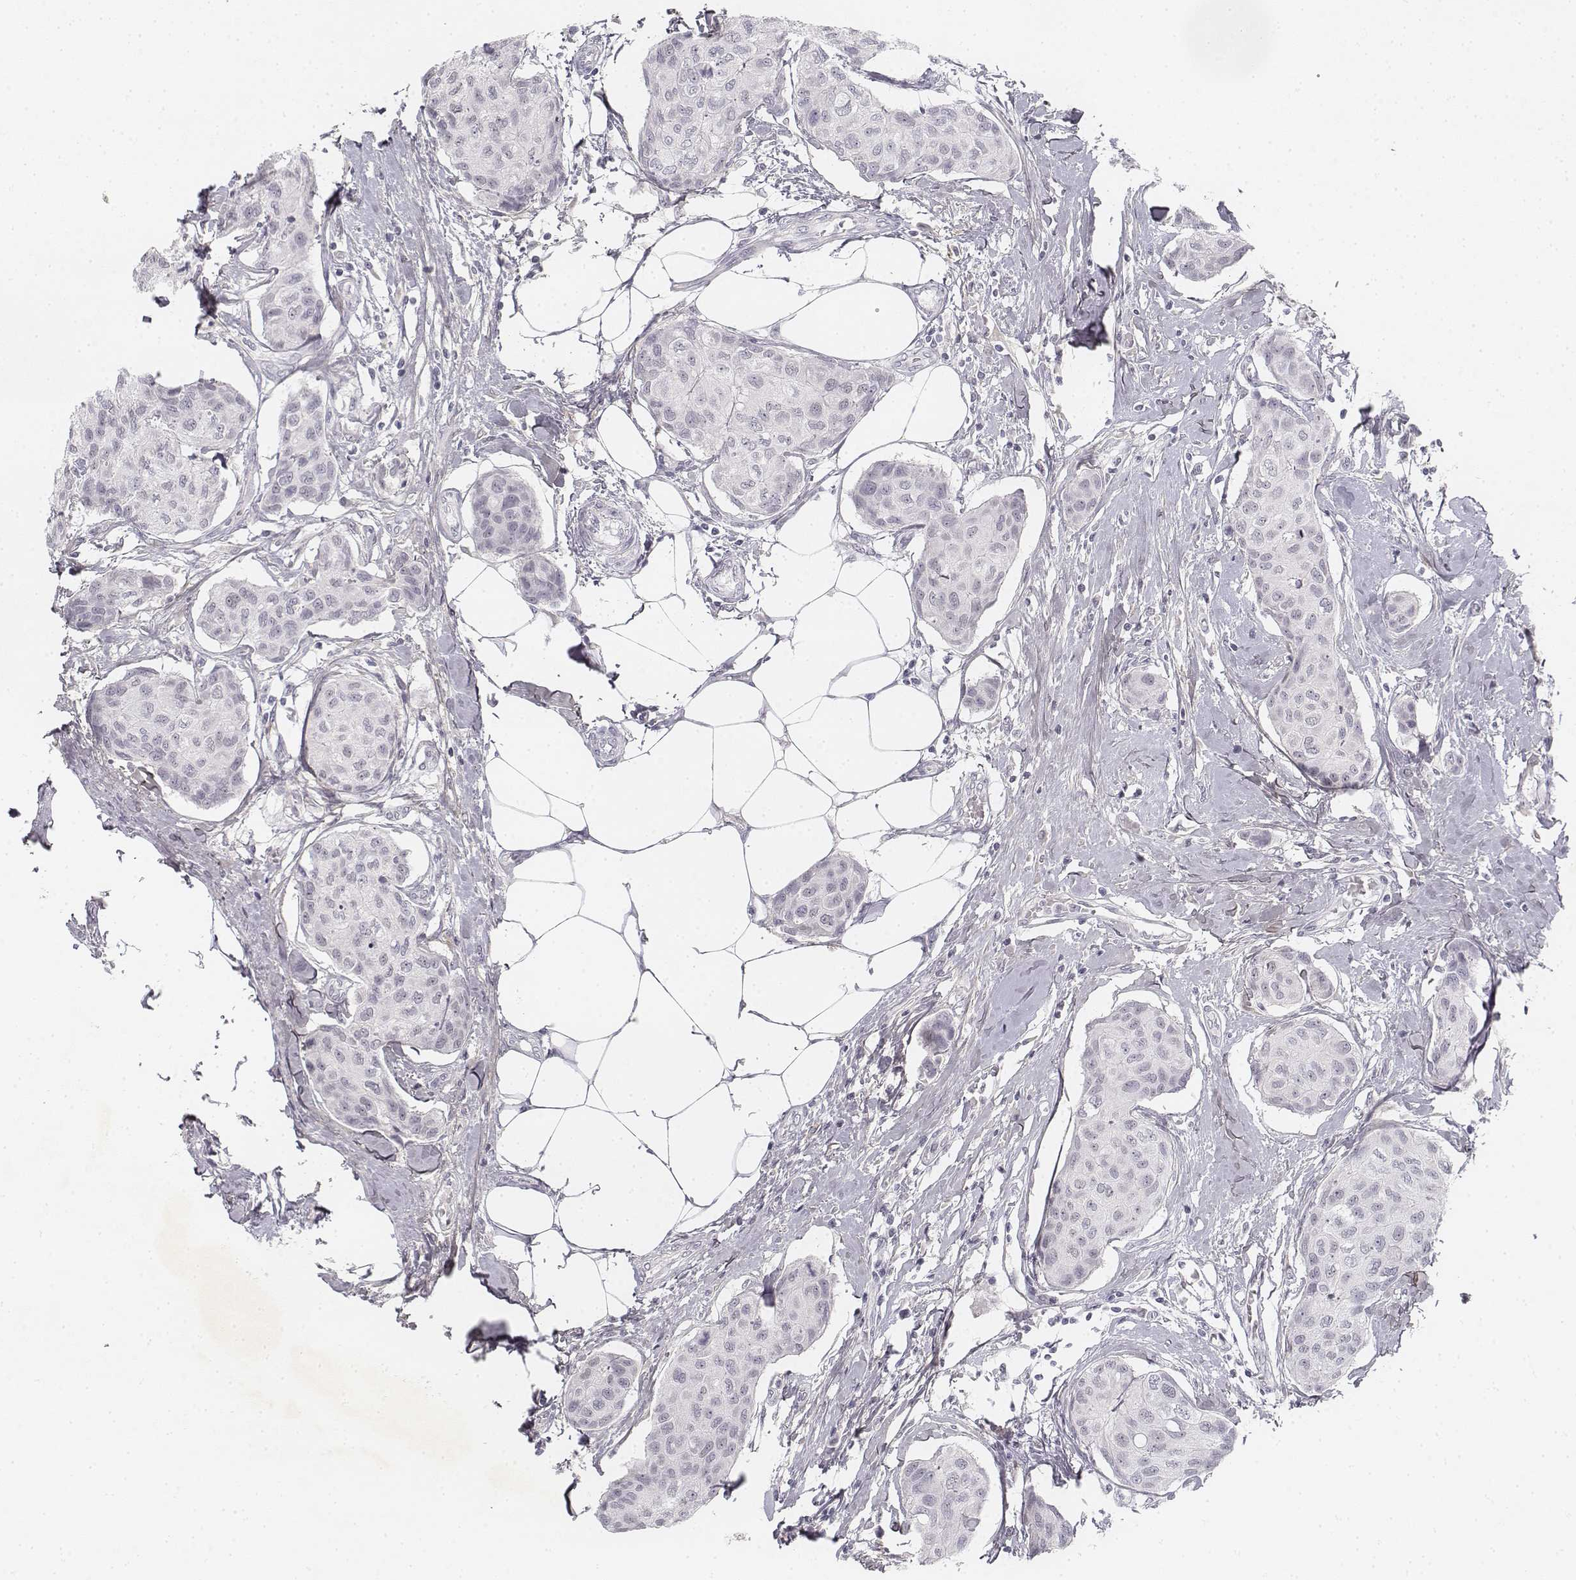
{"staining": {"intensity": "negative", "quantity": "none", "location": "none"}, "tissue": "breast cancer", "cell_type": "Tumor cells", "image_type": "cancer", "snomed": [{"axis": "morphology", "description": "Duct carcinoma"}, {"axis": "topography", "description": "Breast"}], "caption": "A photomicrograph of human breast cancer is negative for staining in tumor cells.", "gene": "KRT84", "patient": {"sex": "female", "age": 80}}